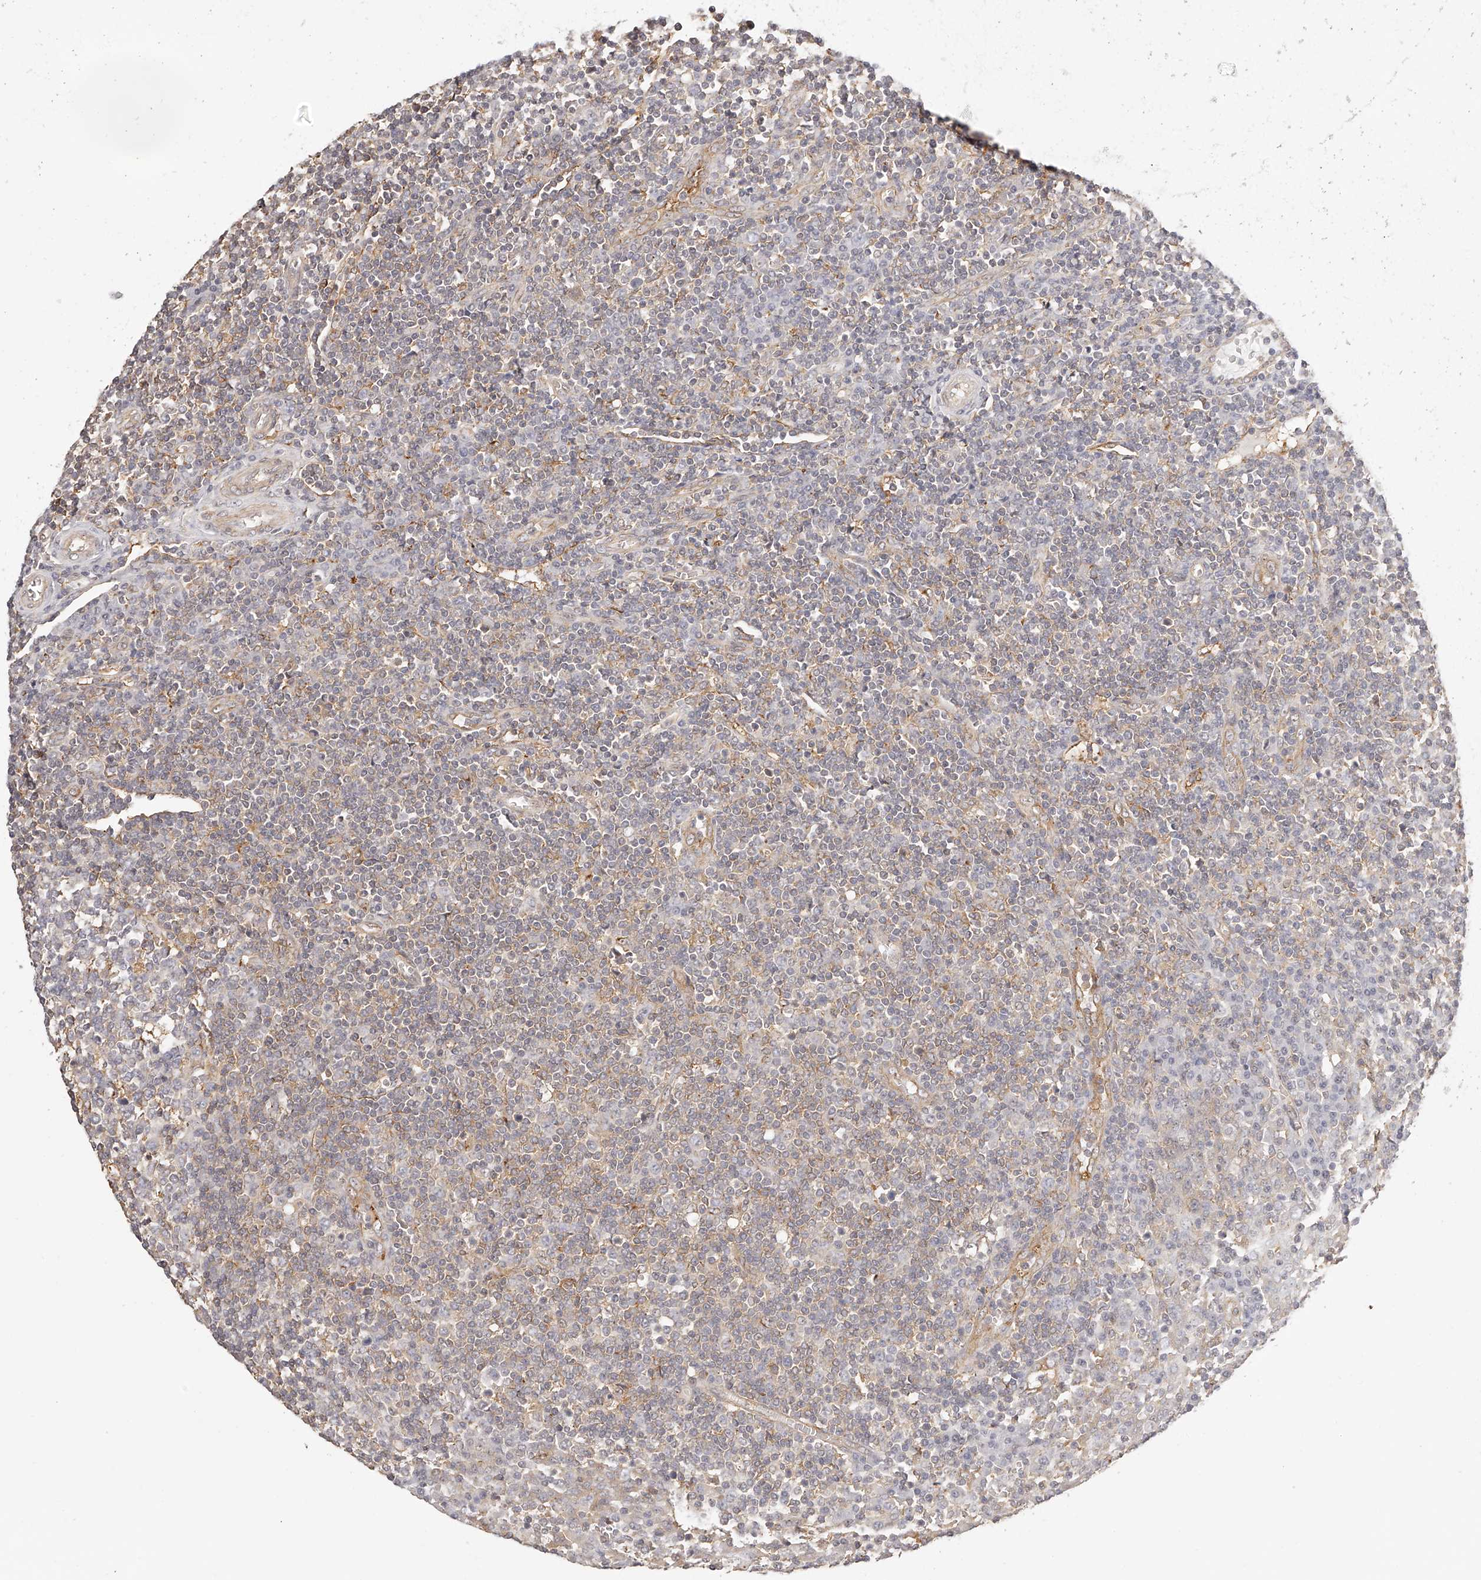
{"staining": {"intensity": "weak", "quantity": "<25%", "location": "cytoplasmic/membranous"}, "tissue": "tonsil", "cell_type": "Germinal center cells", "image_type": "normal", "snomed": [{"axis": "morphology", "description": "Normal tissue, NOS"}, {"axis": "topography", "description": "Tonsil"}], "caption": "DAB (3,3'-diaminobenzidine) immunohistochemical staining of normal tonsil displays no significant expression in germinal center cells.", "gene": "SYNC", "patient": {"sex": "female", "age": 19}}